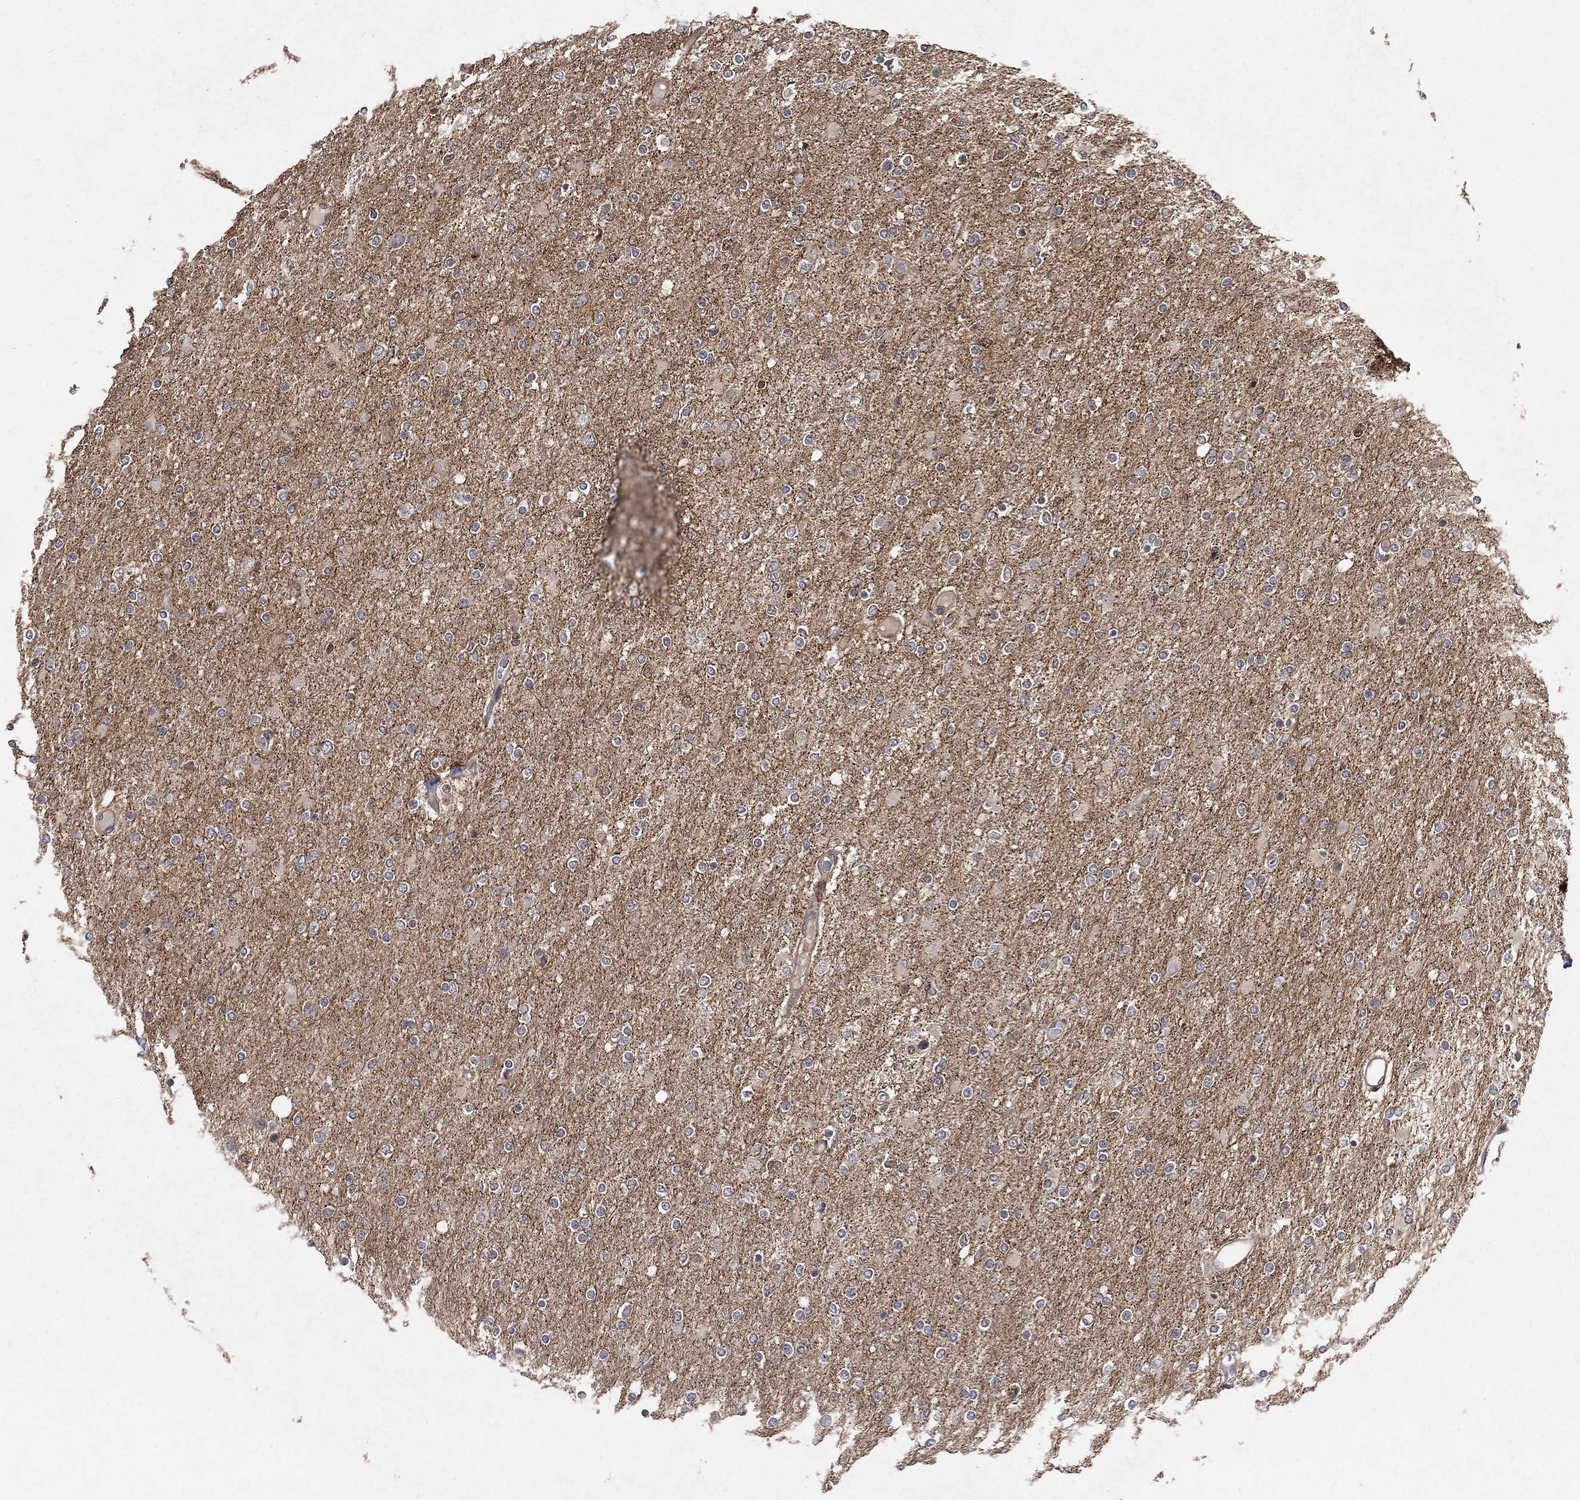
{"staining": {"intensity": "moderate", "quantity": "<25%", "location": "nuclear"}, "tissue": "glioma", "cell_type": "Tumor cells", "image_type": "cancer", "snomed": [{"axis": "morphology", "description": "Glioma, malignant, High grade"}, {"axis": "topography", "description": "Cerebral cortex"}], "caption": "Immunohistochemical staining of human glioma shows low levels of moderate nuclear protein positivity in approximately <25% of tumor cells. The staining is performed using DAB (3,3'-diaminobenzidine) brown chromogen to label protein expression. The nuclei are counter-stained blue using hematoxylin.", "gene": "CCDC66", "patient": {"sex": "male", "age": 70}}